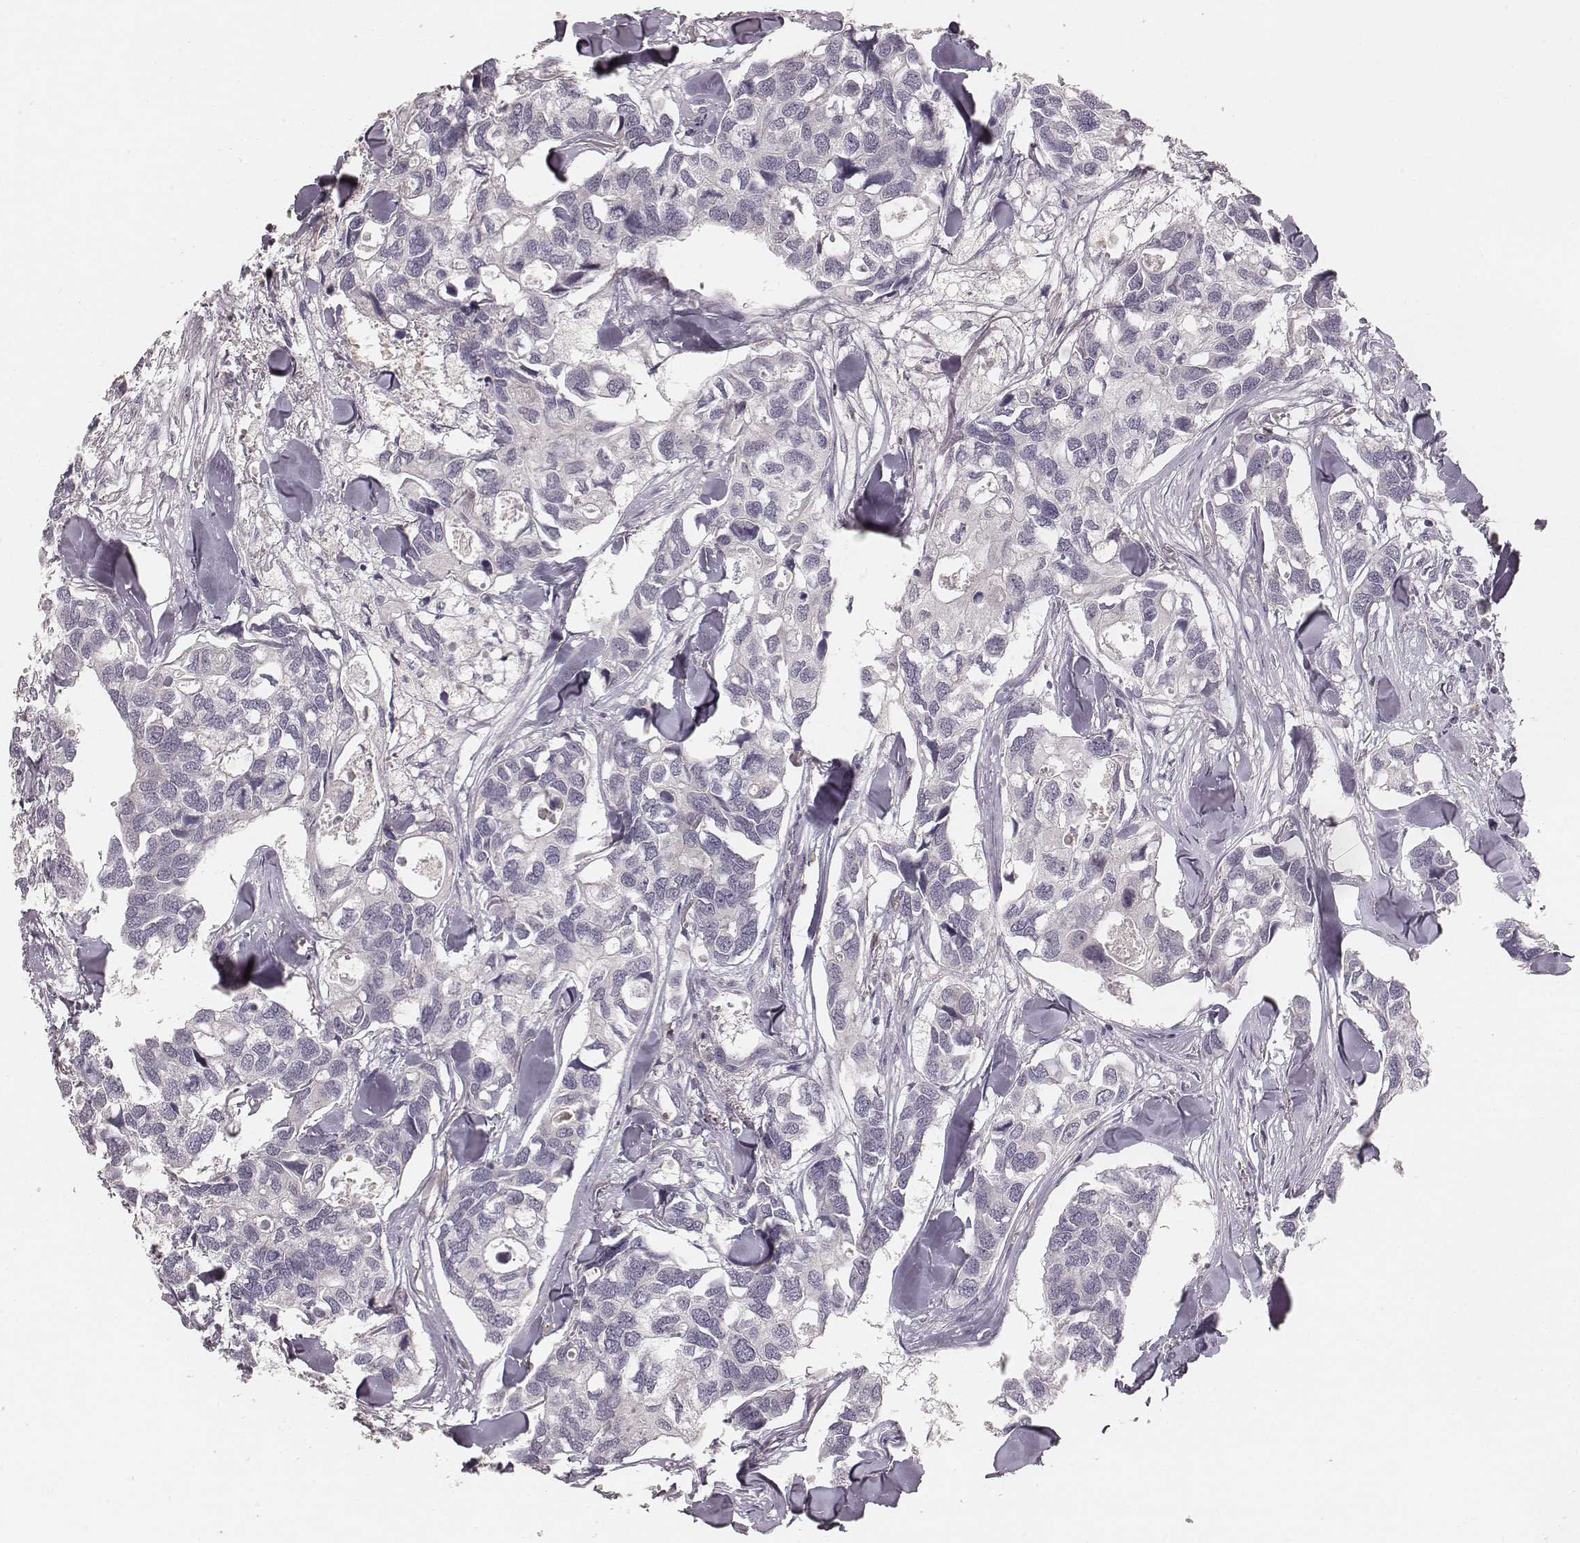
{"staining": {"intensity": "negative", "quantity": "none", "location": "none"}, "tissue": "breast cancer", "cell_type": "Tumor cells", "image_type": "cancer", "snomed": [{"axis": "morphology", "description": "Duct carcinoma"}, {"axis": "topography", "description": "Breast"}], "caption": "Histopathology image shows no protein positivity in tumor cells of breast cancer tissue.", "gene": "CD8A", "patient": {"sex": "female", "age": 83}}